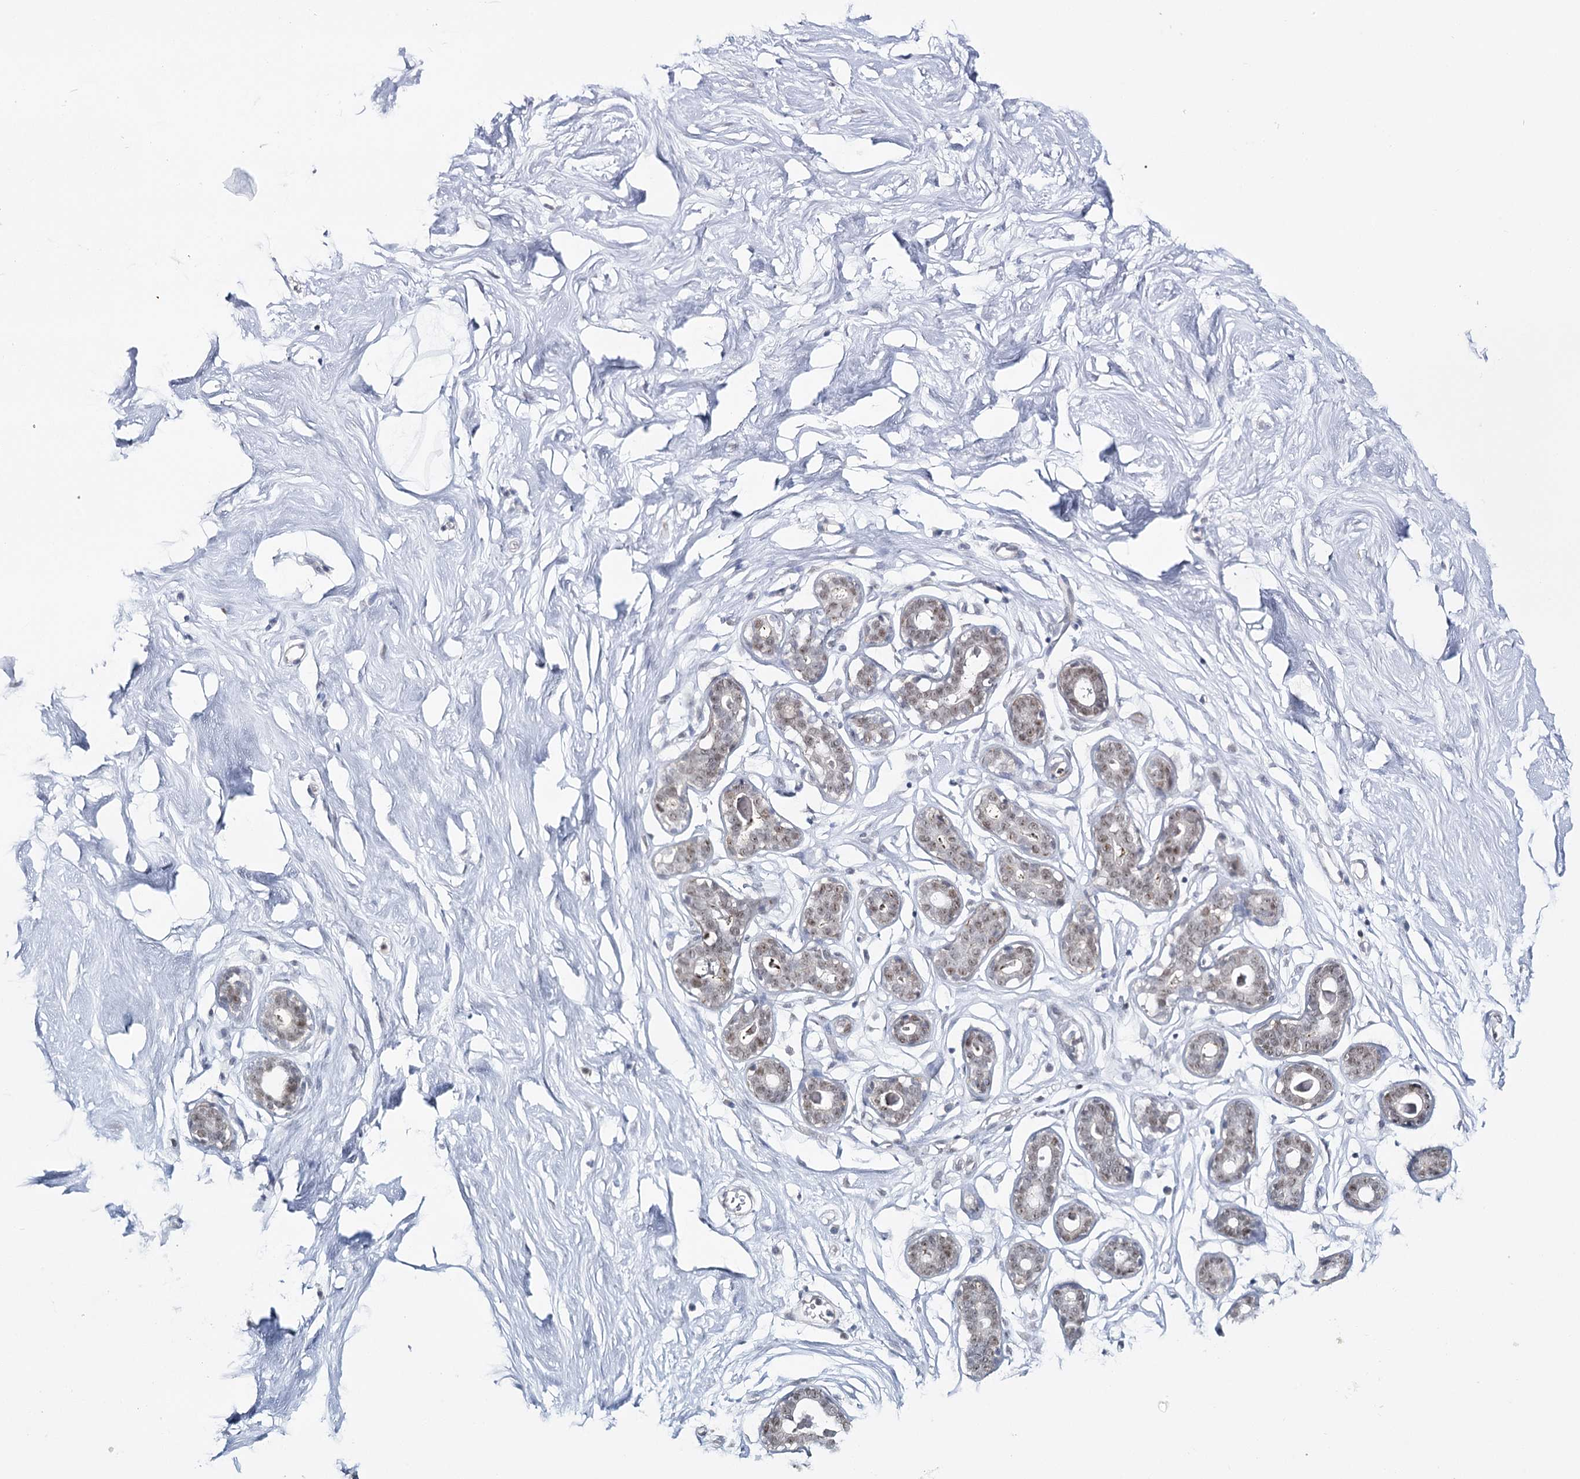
{"staining": {"intensity": "negative", "quantity": "none", "location": "none"}, "tissue": "breast", "cell_type": "Adipocytes", "image_type": "normal", "snomed": [{"axis": "morphology", "description": "Normal tissue, NOS"}, {"axis": "morphology", "description": "Adenoma, NOS"}, {"axis": "topography", "description": "Breast"}], "caption": "Immunohistochemistry micrograph of normal breast: breast stained with DAB demonstrates no significant protein positivity in adipocytes. (DAB immunohistochemistry (IHC), high magnification).", "gene": "ZC3H8", "patient": {"sex": "female", "age": 23}}